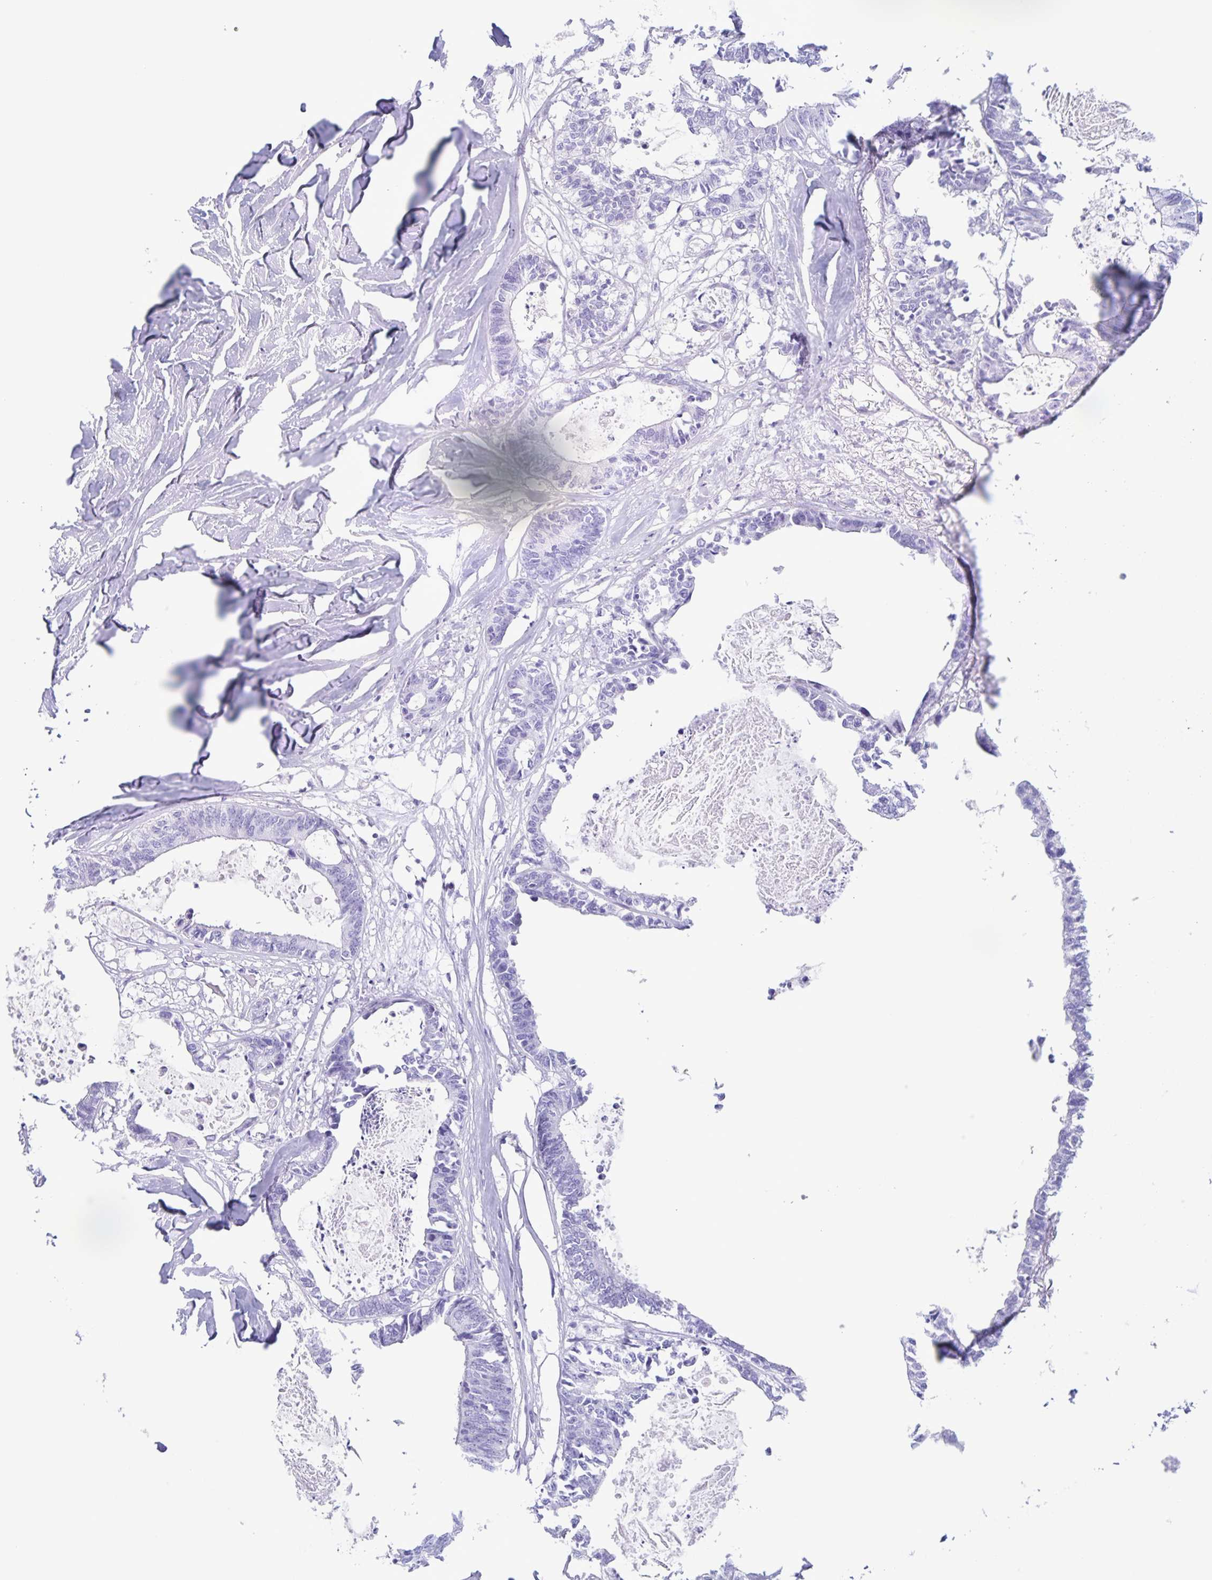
{"staining": {"intensity": "negative", "quantity": "none", "location": "none"}, "tissue": "colorectal cancer", "cell_type": "Tumor cells", "image_type": "cancer", "snomed": [{"axis": "morphology", "description": "Adenocarcinoma, NOS"}, {"axis": "topography", "description": "Colon"}, {"axis": "topography", "description": "Rectum"}], "caption": "DAB immunohistochemical staining of colorectal cancer demonstrates no significant staining in tumor cells.", "gene": "C12orf56", "patient": {"sex": "male", "age": 57}}